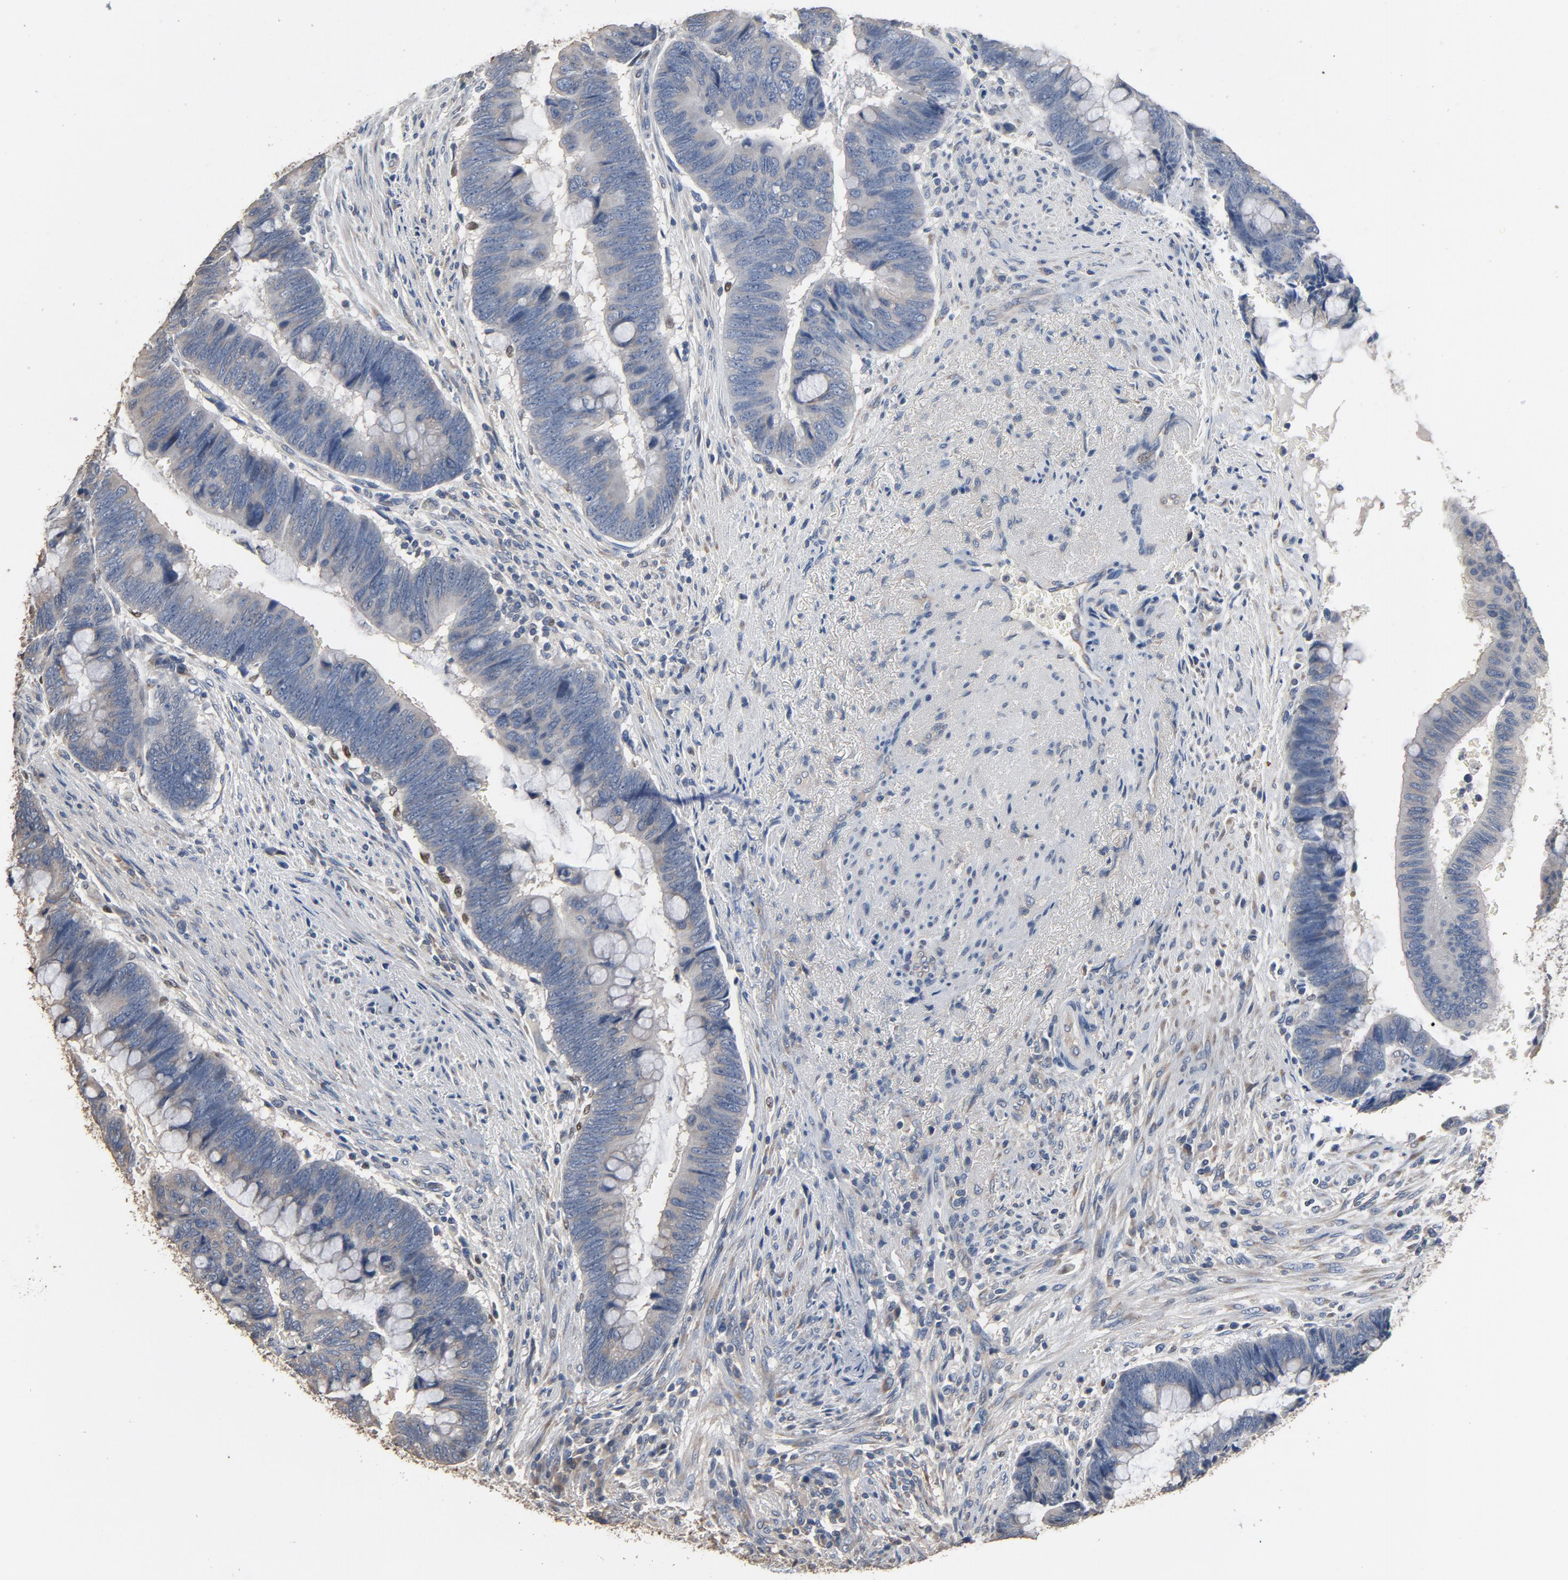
{"staining": {"intensity": "negative", "quantity": "none", "location": "none"}, "tissue": "colorectal cancer", "cell_type": "Tumor cells", "image_type": "cancer", "snomed": [{"axis": "morphology", "description": "Normal tissue, NOS"}, {"axis": "morphology", "description": "Adenocarcinoma, NOS"}, {"axis": "topography", "description": "Rectum"}], "caption": "The histopathology image displays no staining of tumor cells in colorectal cancer (adenocarcinoma).", "gene": "SOX6", "patient": {"sex": "male", "age": 92}}